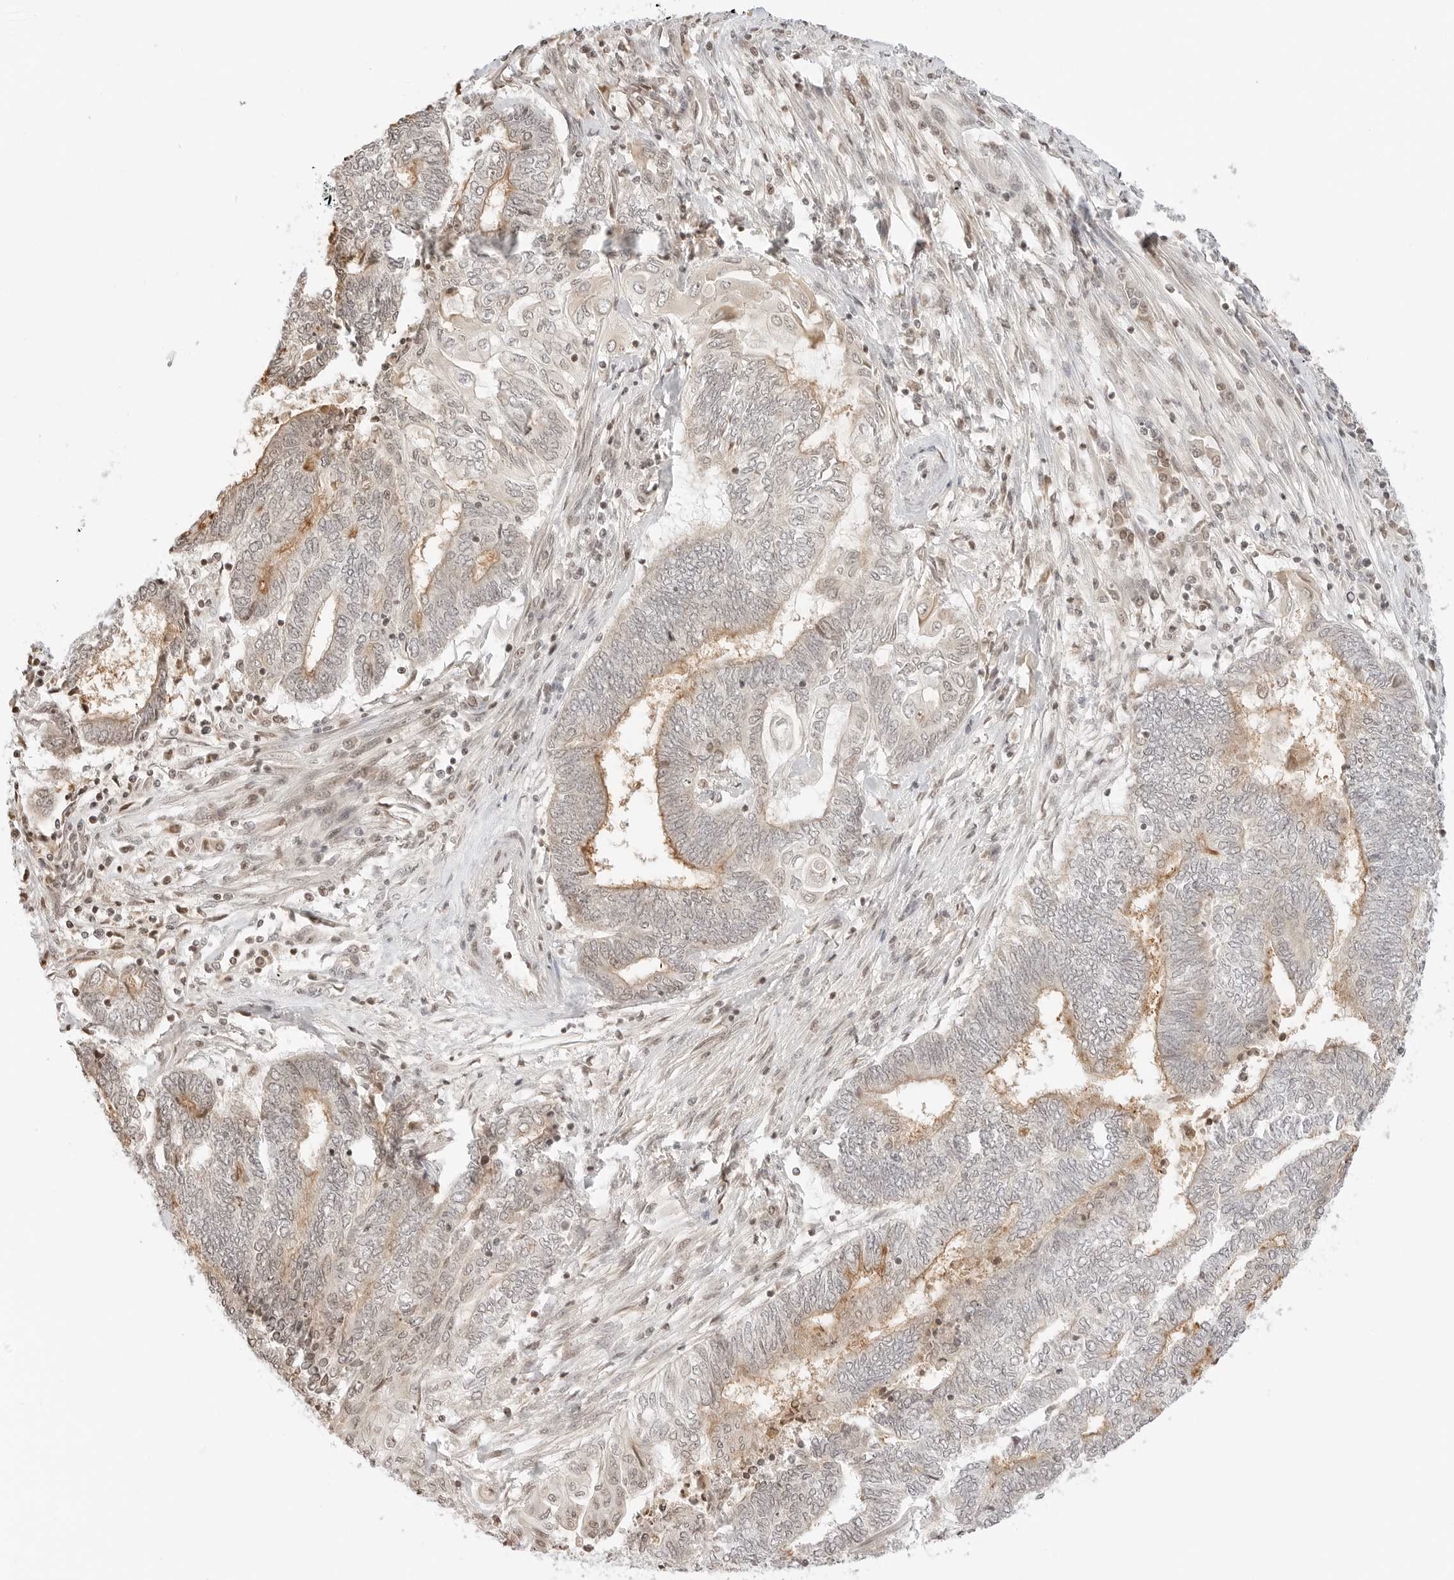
{"staining": {"intensity": "moderate", "quantity": "25%-75%", "location": "cytoplasmic/membranous"}, "tissue": "endometrial cancer", "cell_type": "Tumor cells", "image_type": "cancer", "snomed": [{"axis": "morphology", "description": "Adenocarcinoma, NOS"}, {"axis": "topography", "description": "Uterus"}, {"axis": "topography", "description": "Endometrium"}], "caption": "A micrograph of endometrial adenocarcinoma stained for a protein displays moderate cytoplasmic/membranous brown staining in tumor cells. (DAB IHC with brightfield microscopy, high magnification).", "gene": "RPS6KL1", "patient": {"sex": "female", "age": 70}}